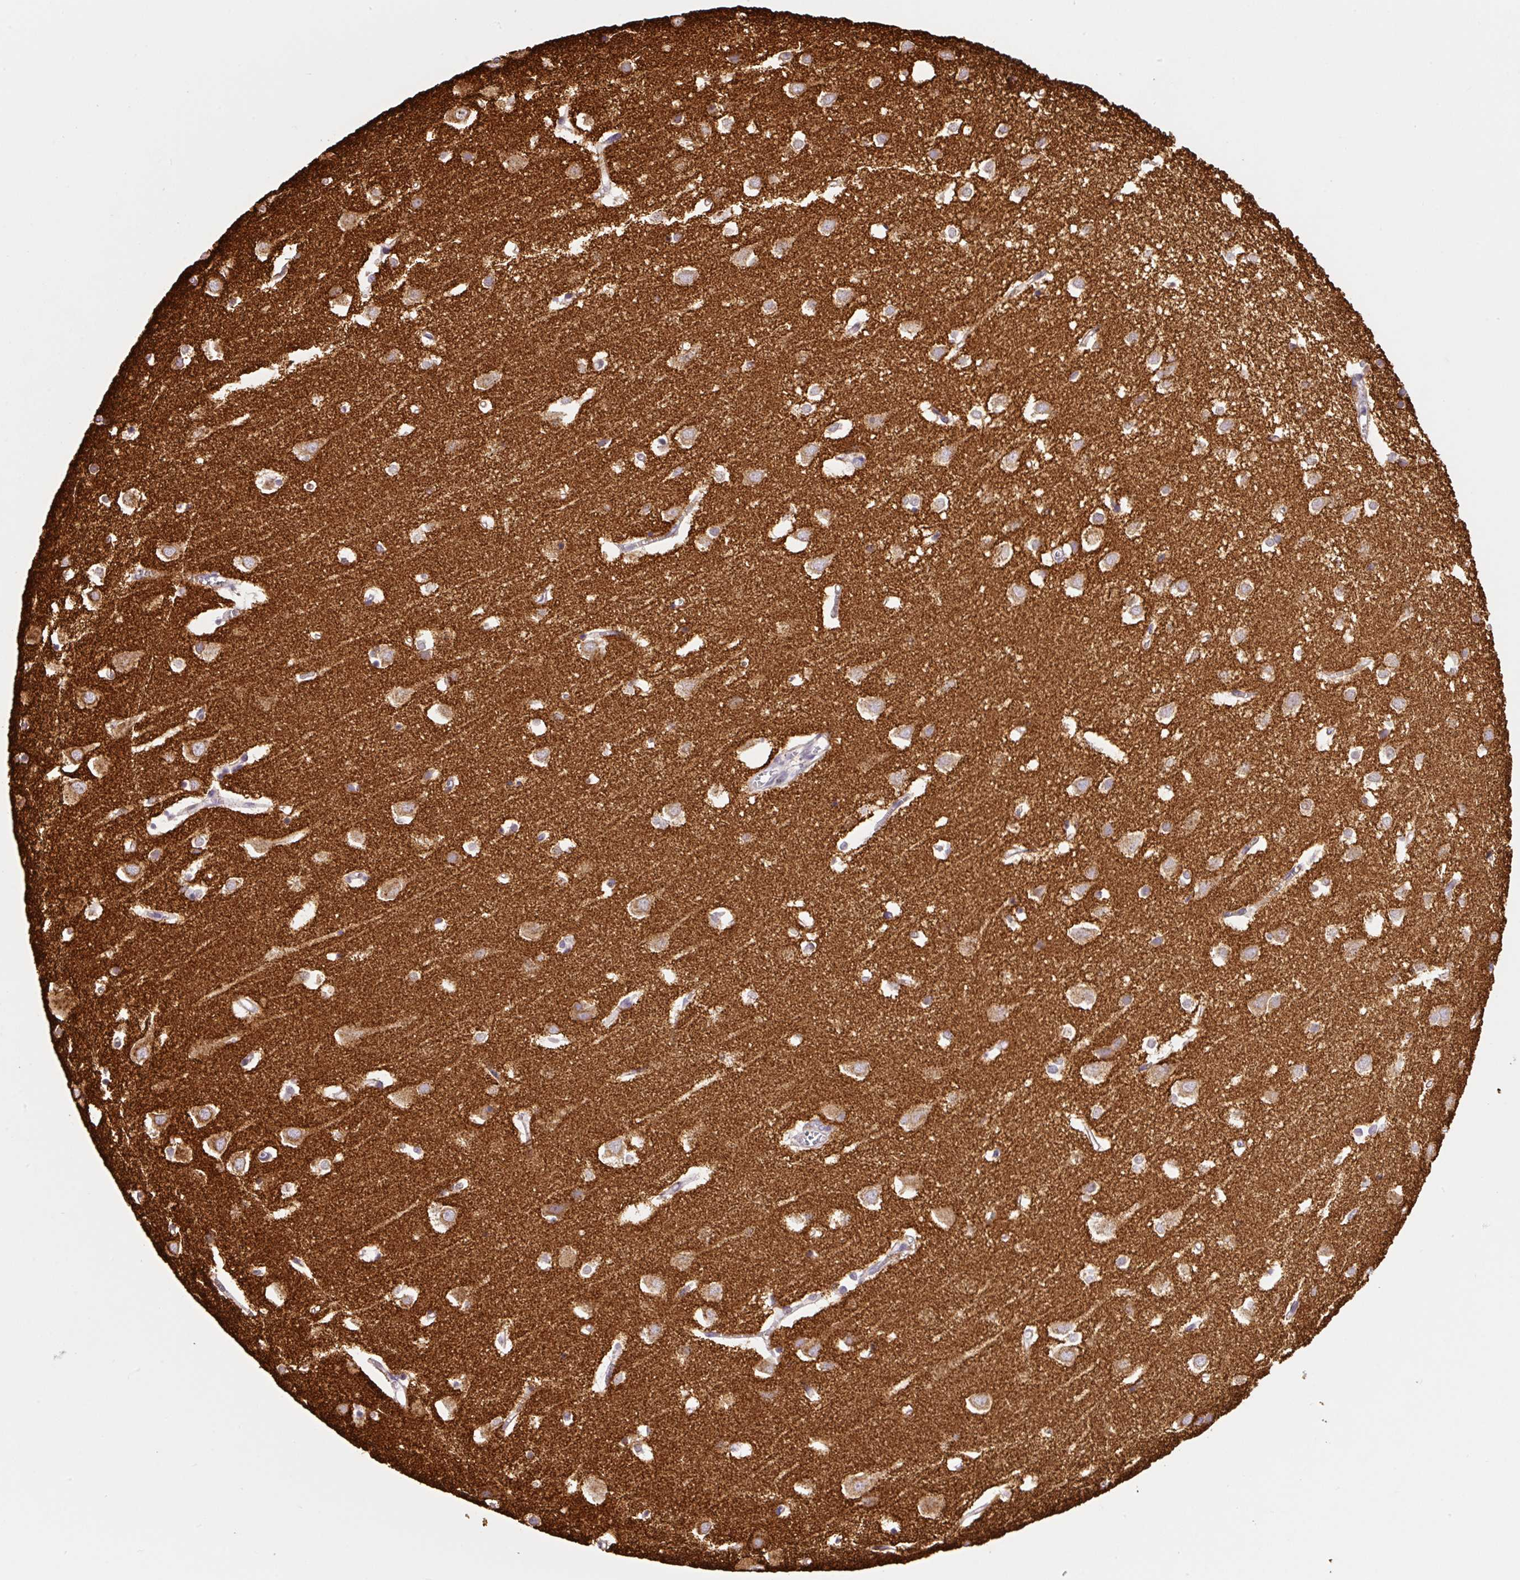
{"staining": {"intensity": "negative", "quantity": "none", "location": "none"}, "tissue": "cerebral cortex", "cell_type": "Endothelial cells", "image_type": "normal", "snomed": [{"axis": "morphology", "description": "Normal tissue, NOS"}, {"axis": "topography", "description": "Cerebral cortex"}], "caption": "This is a micrograph of IHC staining of unremarkable cerebral cortex, which shows no positivity in endothelial cells.", "gene": "SYP", "patient": {"sex": "male", "age": 70}}